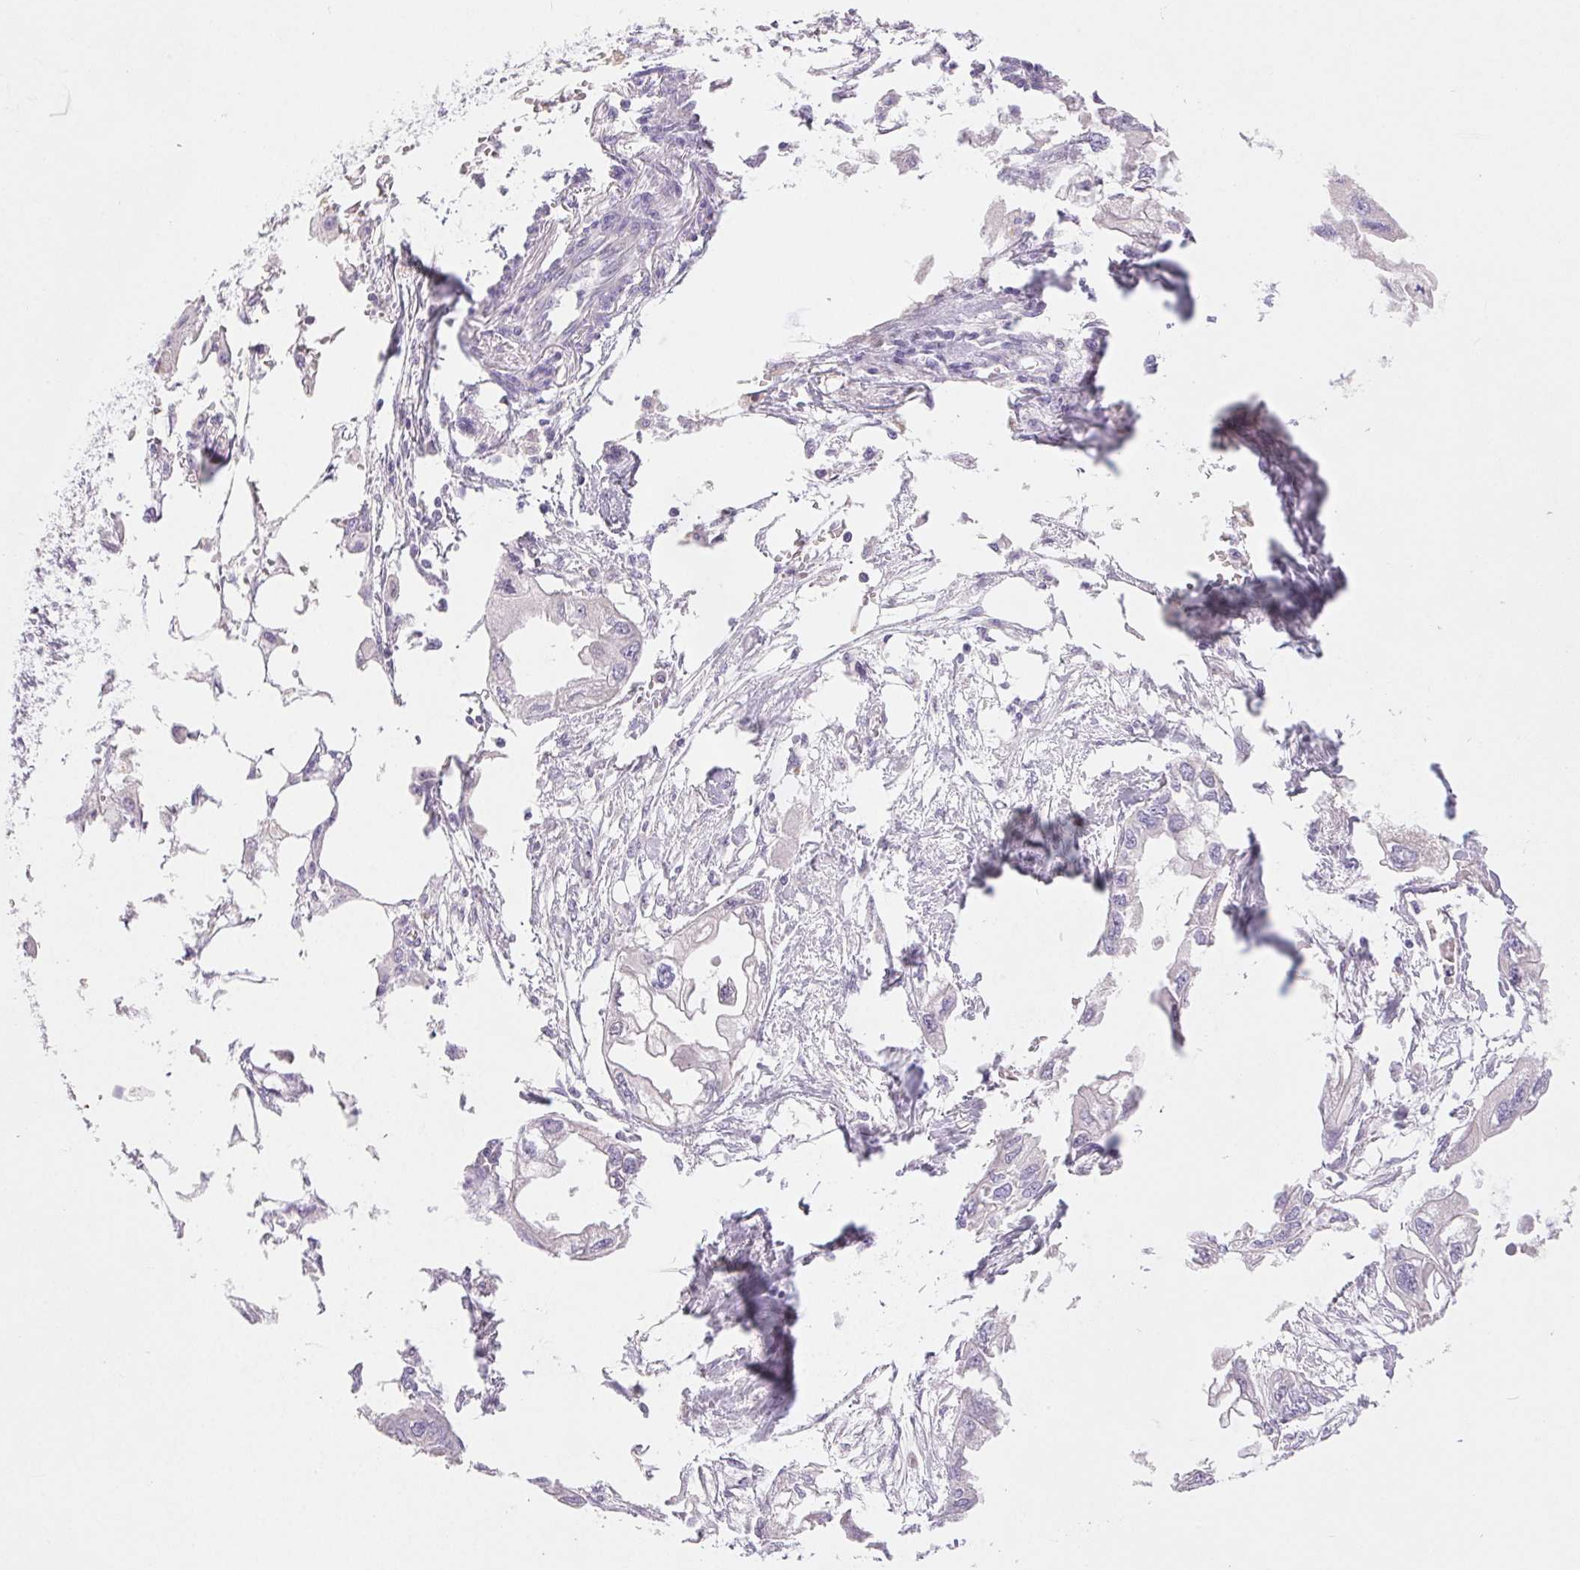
{"staining": {"intensity": "negative", "quantity": "none", "location": "none"}, "tissue": "endometrial cancer", "cell_type": "Tumor cells", "image_type": "cancer", "snomed": [{"axis": "morphology", "description": "Adenocarcinoma, NOS"}, {"axis": "morphology", "description": "Adenocarcinoma, metastatic, NOS"}, {"axis": "topography", "description": "Adipose tissue"}, {"axis": "topography", "description": "Endometrium"}], "caption": "This is a image of immunohistochemistry staining of endometrial cancer (metastatic adenocarcinoma), which shows no staining in tumor cells.", "gene": "ARHGAP11B", "patient": {"sex": "female", "age": 67}}